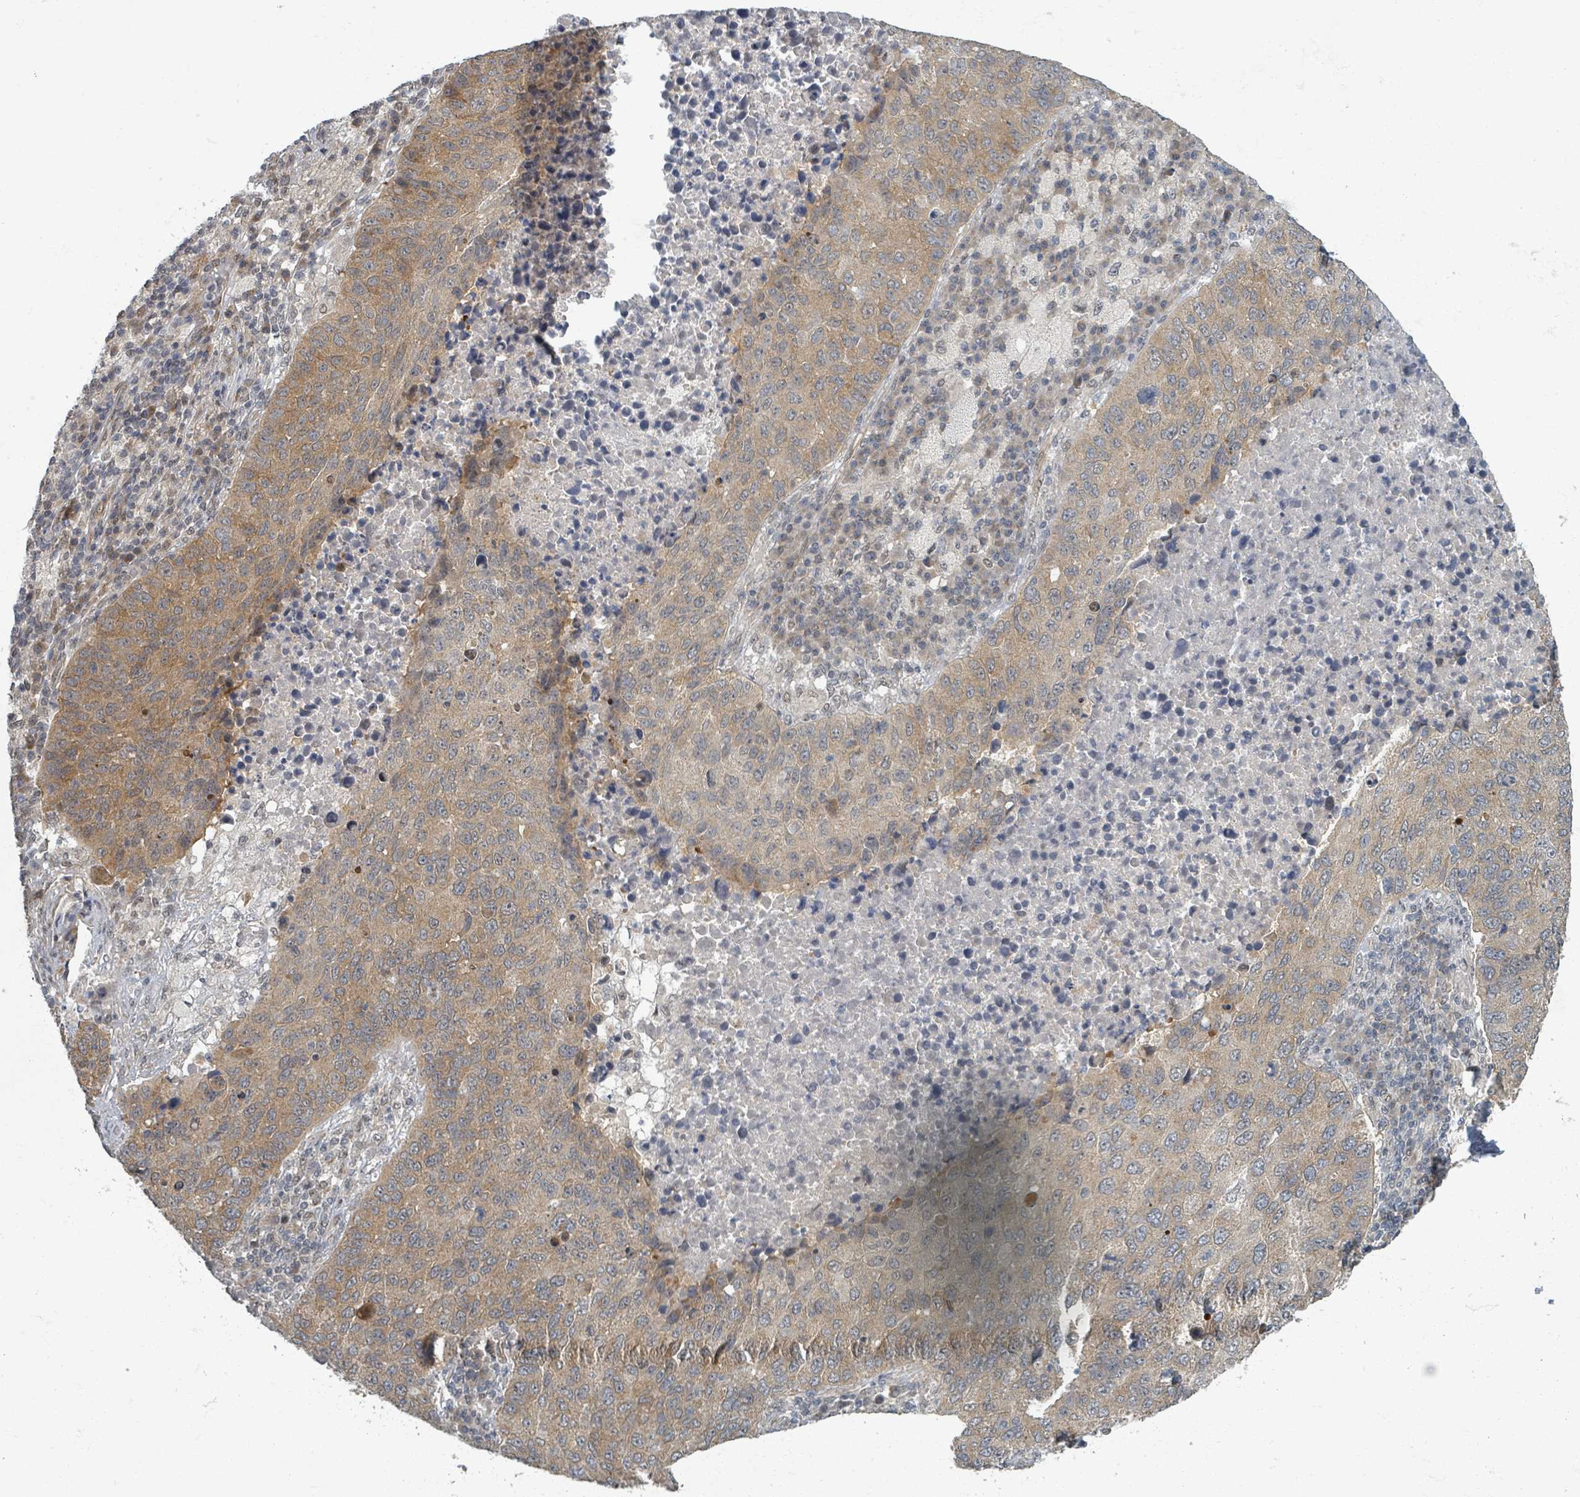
{"staining": {"intensity": "weak", "quantity": ">75%", "location": "cytoplasmic/membranous"}, "tissue": "lung cancer", "cell_type": "Tumor cells", "image_type": "cancer", "snomed": [{"axis": "morphology", "description": "Squamous cell carcinoma, NOS"}, {"axis": "topography", "description": "Lung"}], "caption": "Immunohistochemical staining of human lung squamous cell carcinoma displays low levels of weak cytoplasmic/membranous protein expression in approximately >75% of tumor cells.", "gene": "INTS15", "patient": {"sex": "male", "age": 73}}